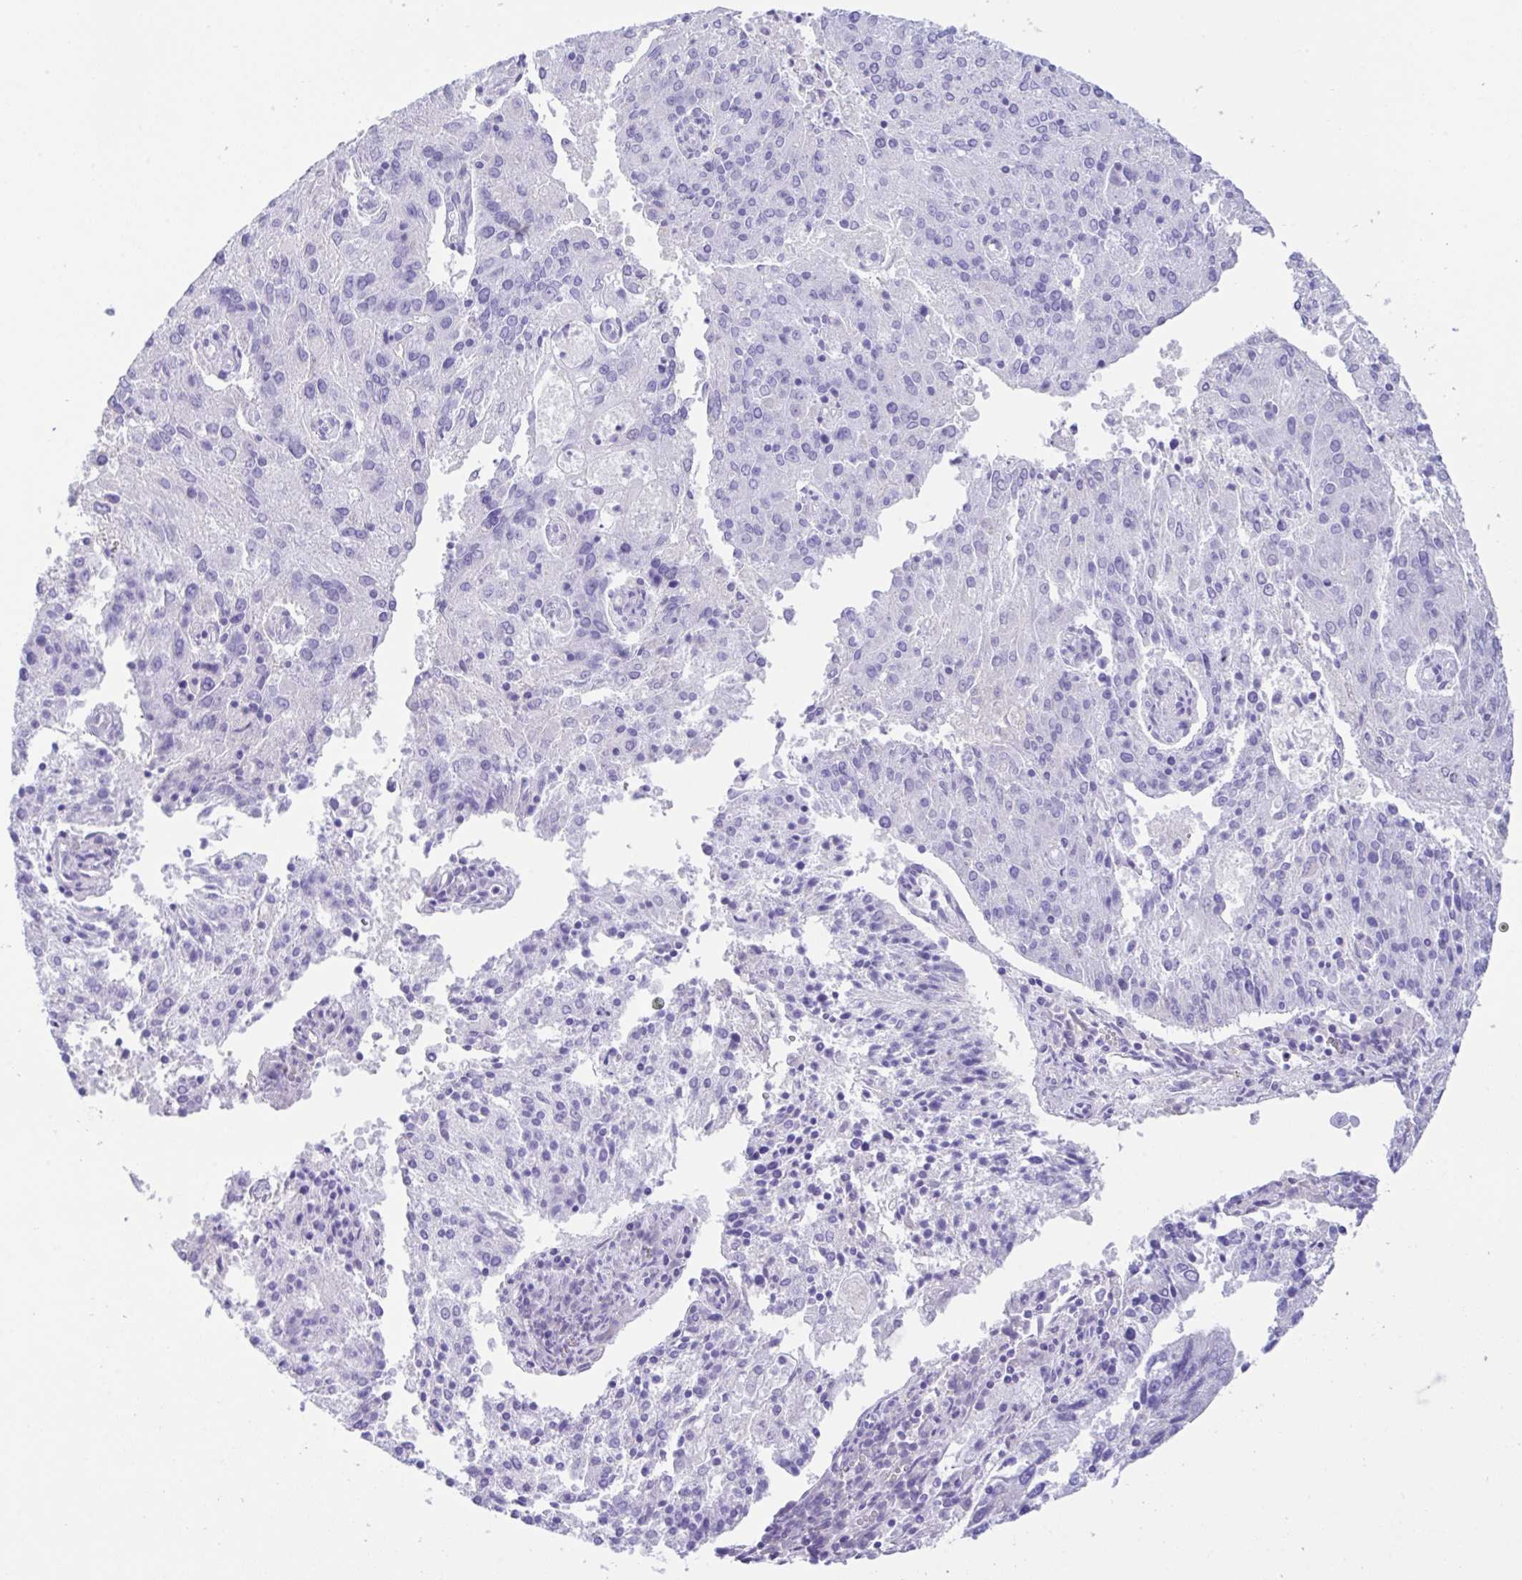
{"staining": {"intensity": "negative", "quantity": "none", "location": "none"}, "tissue": "endometrial cancer", "cell_type": "Tumor cells", "image_type": "cancer", "snomed": [{"axis": "morphology", "description": "Adenocarcinoma, NOS"}, {"axis": "topography", "description": "Endometrium"}], "caption": "Tumor cells are negative for brown protein staining in endometrial cancer. (Brightfield microscopy of DAB (3,3'-diaminobenzidine) immunohistochemistry at high magnification).", "gene": "CPA1", "patient": {"sex": "female", "age": 82}}